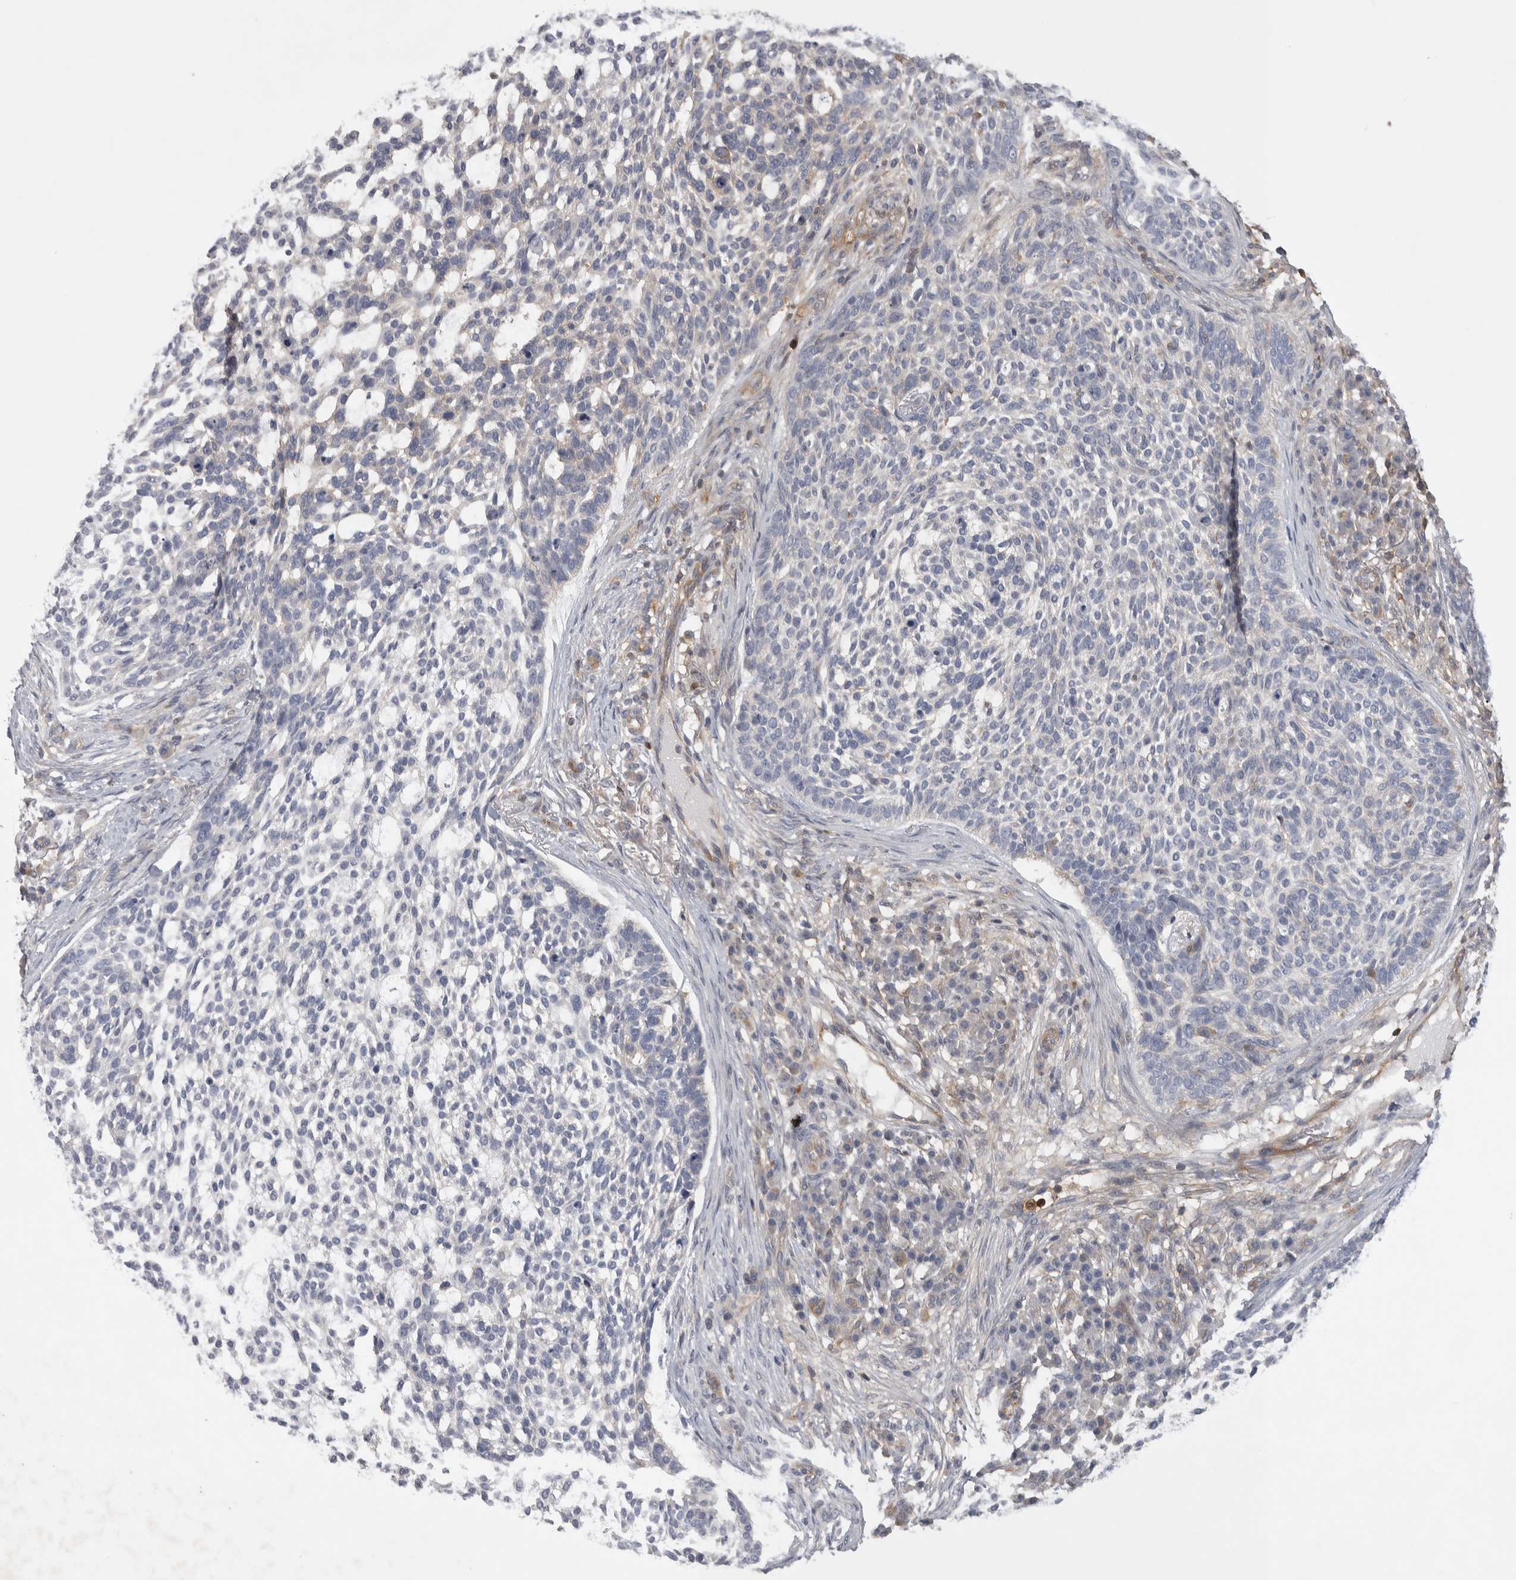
{"staining": {"intensity": "negative", "quantity": "none", "location": "none"}, "tissue": "skin cancer", "cell_type": "Tumor cells", "image_type": "cancer", "snomed": [{"axis": "morphology", "description": "Basal cell carcinoma"}, {"axis": "topography", "description": "Skin"}], "caption": "Skin cancer (basal cell carcinoma) stained for a protein using IHC demonstrates no staining tumor cells.", "gene": "NFKB2", "patient": {"sex": "female", "age": 64}}